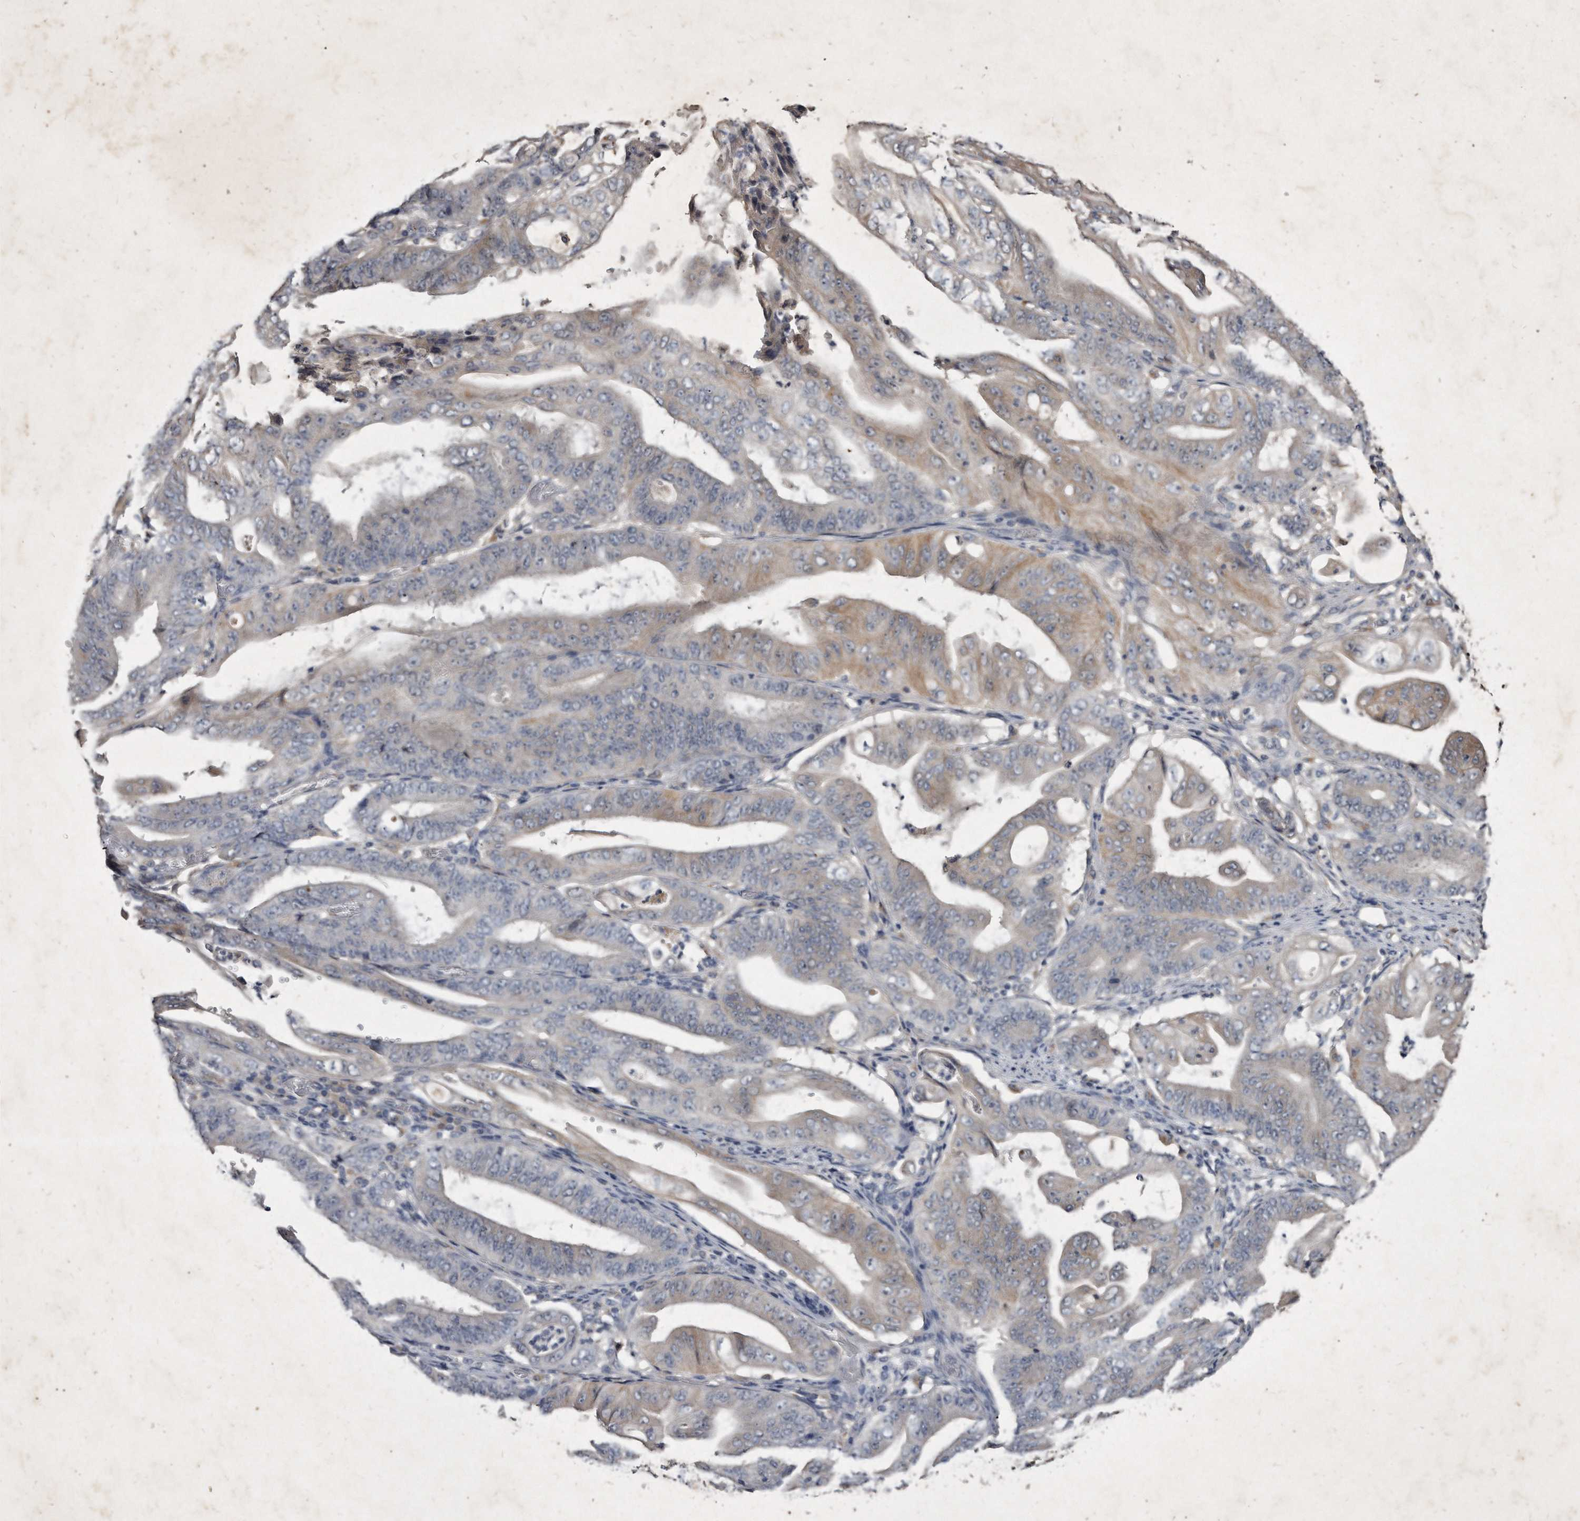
{"staining": {"intensity": "weak", "quantity": "25%-75%", "location": "cytoplasmic/membranous"}, "tissue": "stomach cancer", "cell_type": "Tumor cells", "image_type": "cancer", "snomed": [{"axis": "morphology", "description": "Adenocarcinoma, NOS"}, {"axis": "topography", "description": "Stomach"}], "caption": "Weak cytoplasmic/membranous positivity is appreciated in about 25%-75% of tumor cells in stomach adenocarcinoma. Nuclei are stained in blue.", "gene": "KLHDC3", "patient": {"sex": "female", "age": 73}}